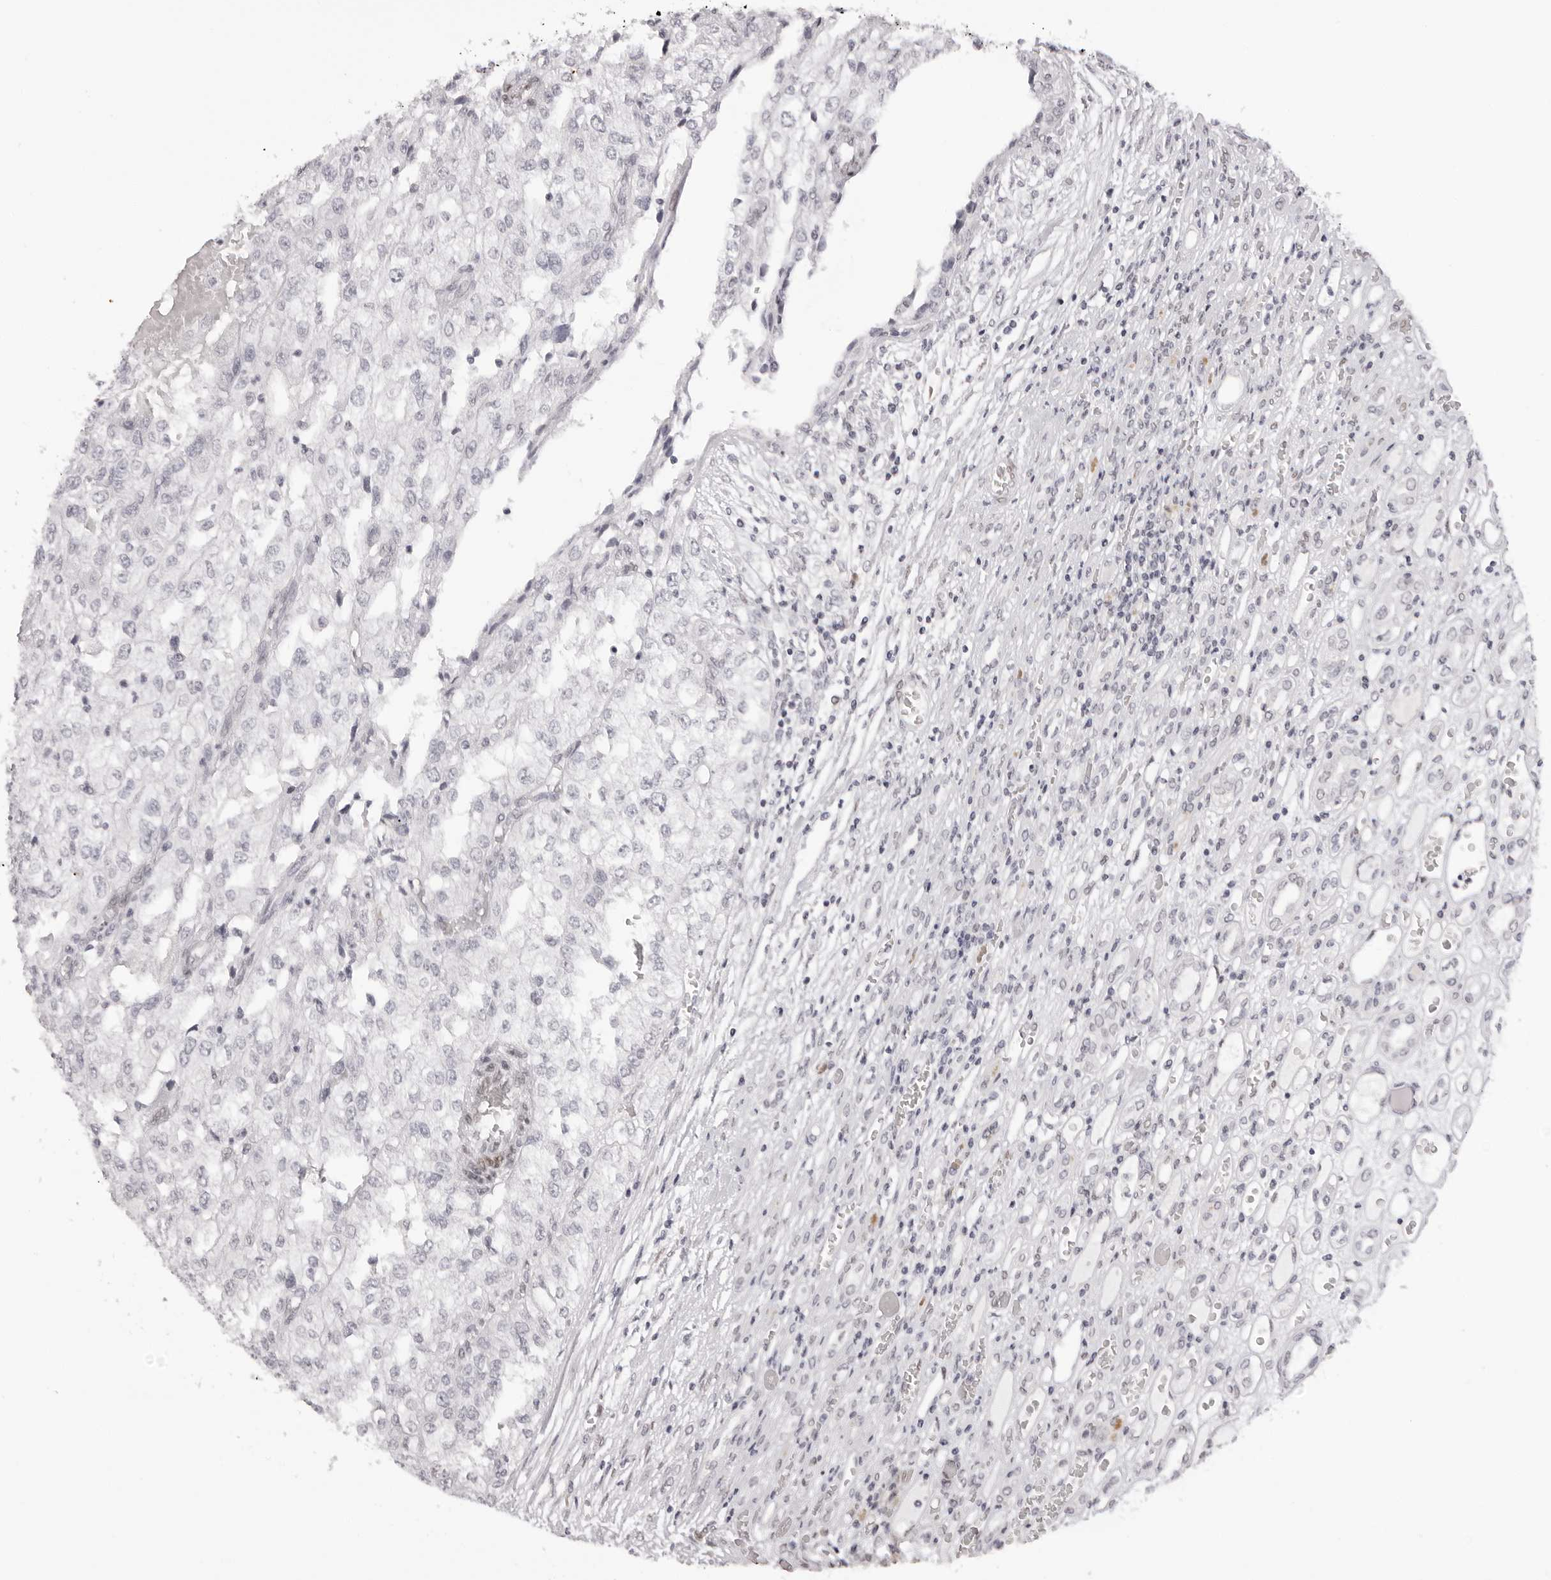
{"staining": {"intensity": "negative", "quantity": "none", "location": "none"}, "tissue": "renal cancer", "cell_type": "Tumor cells", "image_type": "cancer", "snomed": [{"axis": "morphology", "description": "Adenocarcinoma, NOS"}, {"axis": "topography", "description": "Kidney"}], "caption": "Immunohistochemical staining of renal adenocarcinoma exhibits no significant staining in tumor cells. Nuclei are stained in blue.", "gene": "MAFK", "patient": {"sex": "female", "age": 54}}